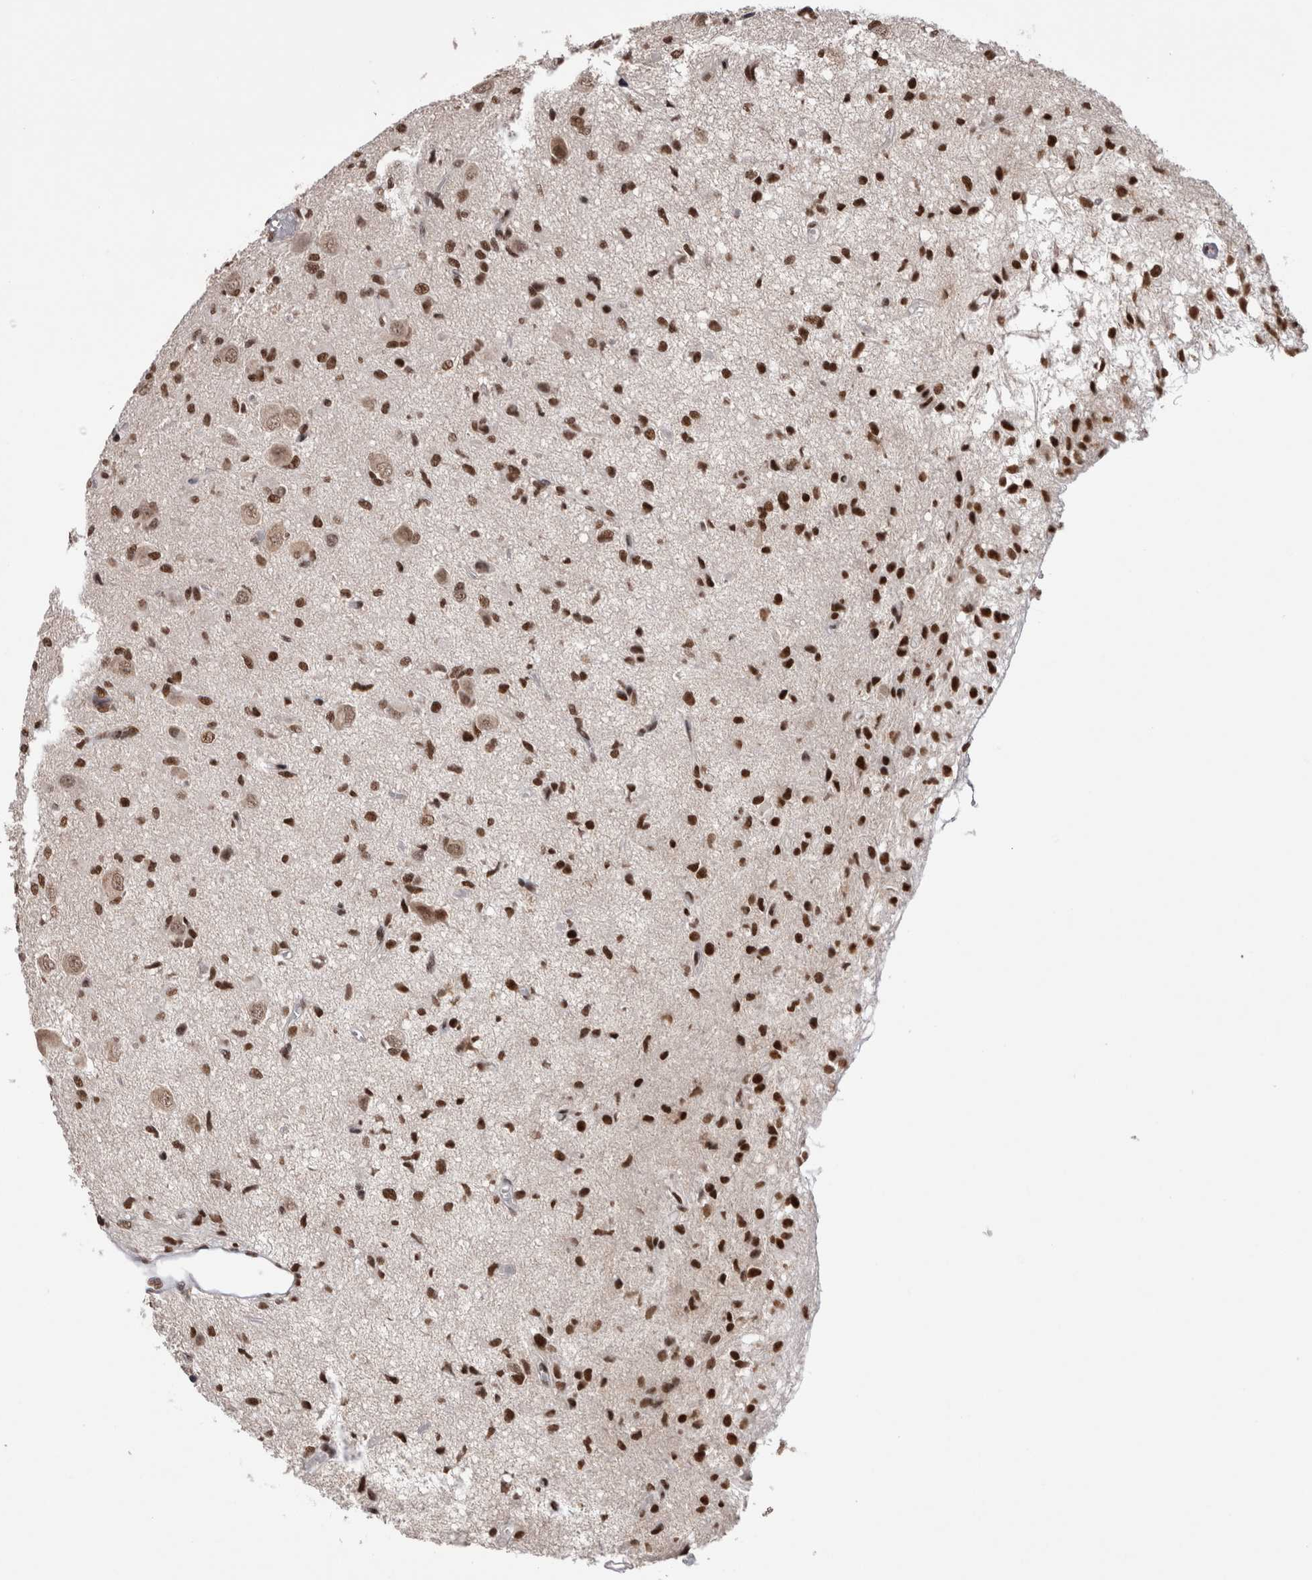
{"staining": {"intensity": "strong", "quantity": ">75%", "location": "nuclear"}, "tissue": "glioma", "cell_type": "Tumor cells", "image_type": "cancer", "snomed": [{"axis": "morphology", "description": "Glioma, malignant, High grade"}, {"axis": "topography", "description": "Brain"}], "caption": "Human glioma stained with a protein marker demonstrates strong staining in tumor cells.", "gene": "SMC1A", "patient": {"sex": "female", "age": 59}}